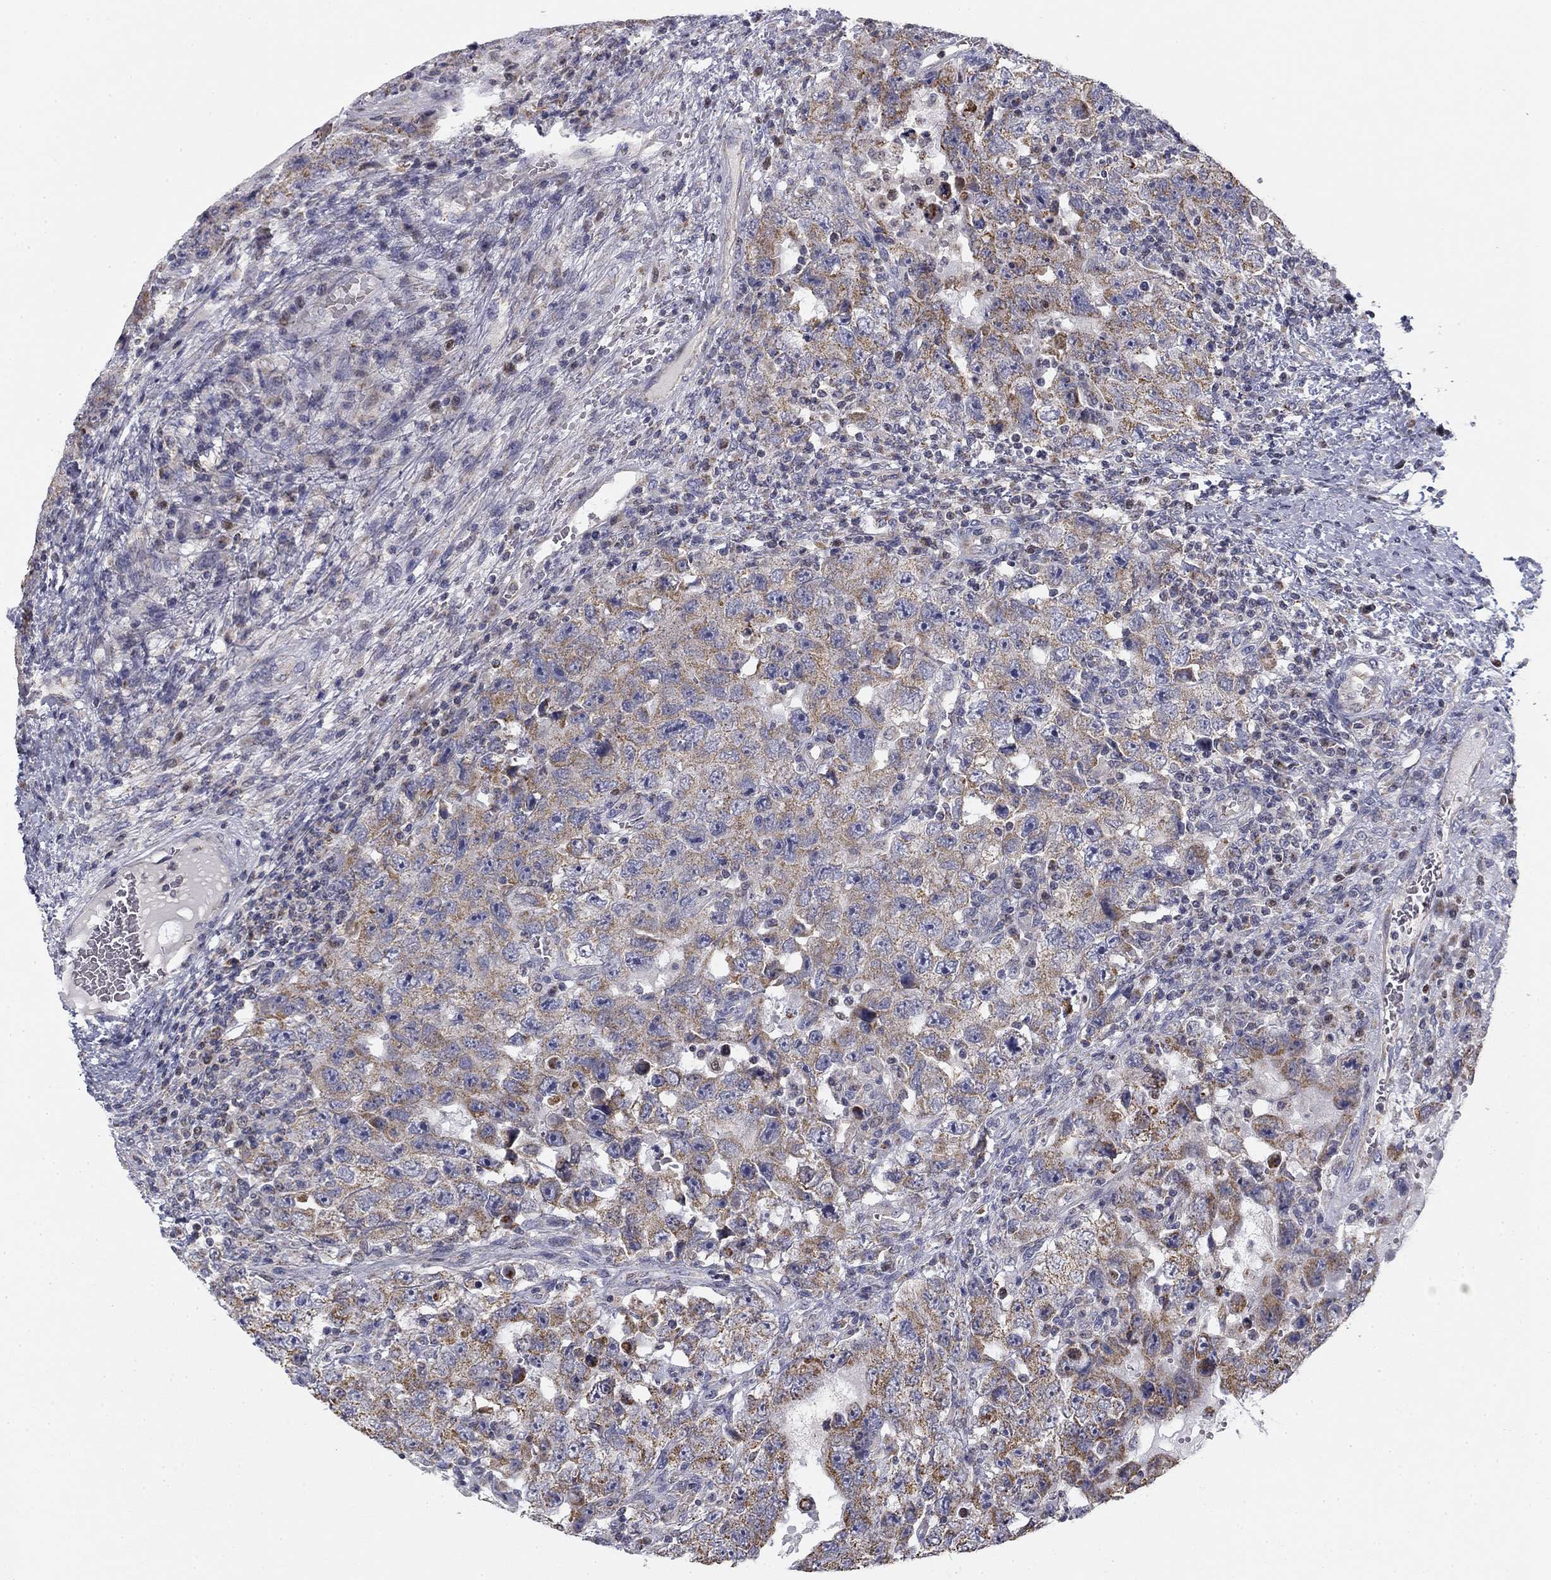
{"staining": {"intensity": "moderate", "quantity": "25%-75%", "location": "cytoplasmic/membranous"}, "tissue": "testis cancer", "cell_type": "Tumor cells", "image_type": "cancer", "snomed": [{"axis": "morphology", "description": "Carcinoma, Embryonal, NOS"}, {"axis": "topography", "description": "Testis"}], "caption": "Immunohistochemistry (IHC) micrograph of human embryonal carcinoma (testis) stained for a protein (brown), which displays medium levels of moderate cytoplasmic/membranous staining in approximately 25%-75% of tumor cells.", "gene": "SLC2A9", "patient": {"sex": "male", "age": 26}}